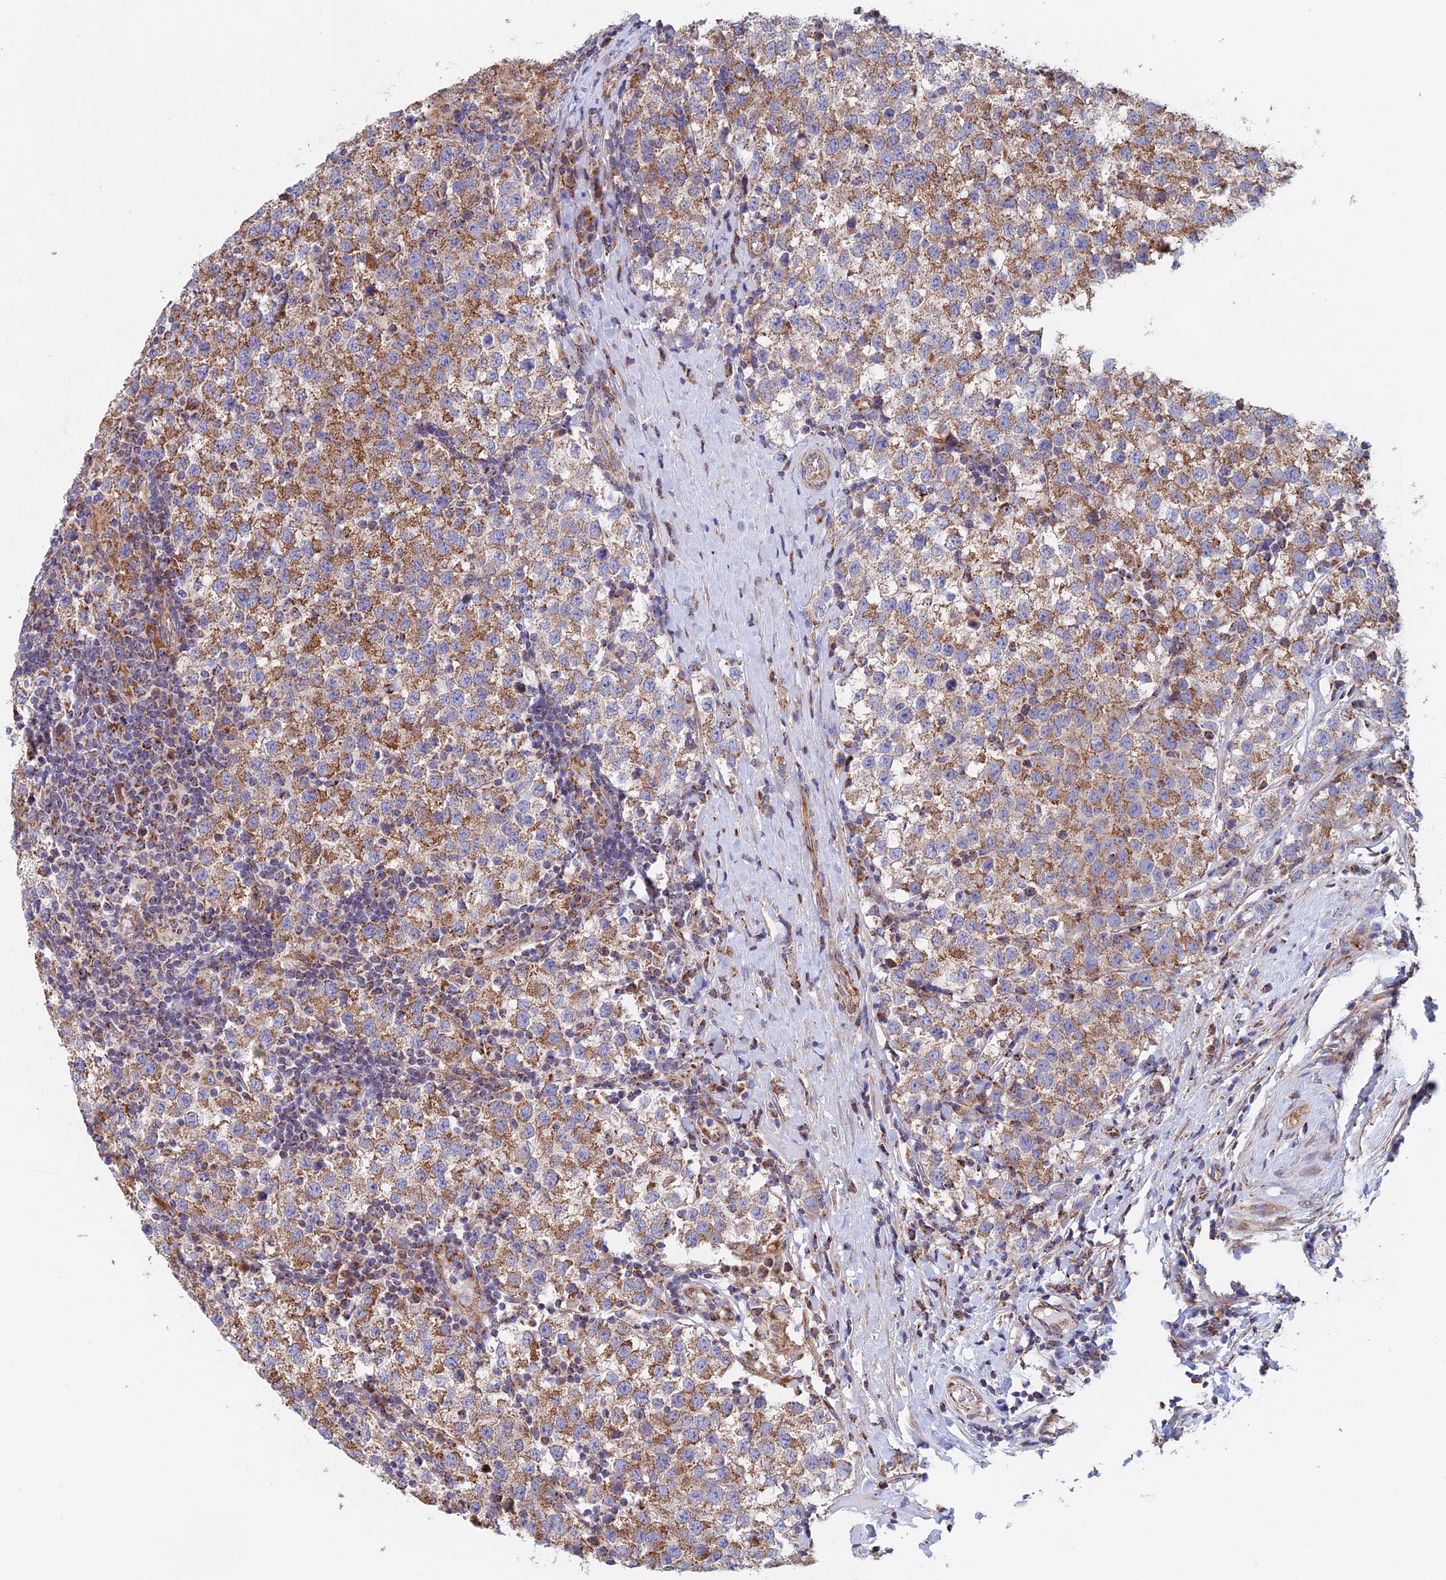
{"staining": {"intensity": "moderate", "quantity": ">75%", "location": "cytoplasmic/membranous"}, "tissue": "testis cancer", "cell_type": "Tumor cells", "image_type": "cancer", "snomed": [{"axis": "morphology", "description": "Seminoma, NOS"}, {"axis": "topography", "description": "Testis"}], "caption": "A high-resolution image shows immunohistochemistry (IHC) staining of testis cancer (seminoma), which exhibits moderate cytoplasmic/membranous positivity in about >75% of tumor cells.", "gene": "MRPL1", "patient": {"sex": "male", "age": 34}}